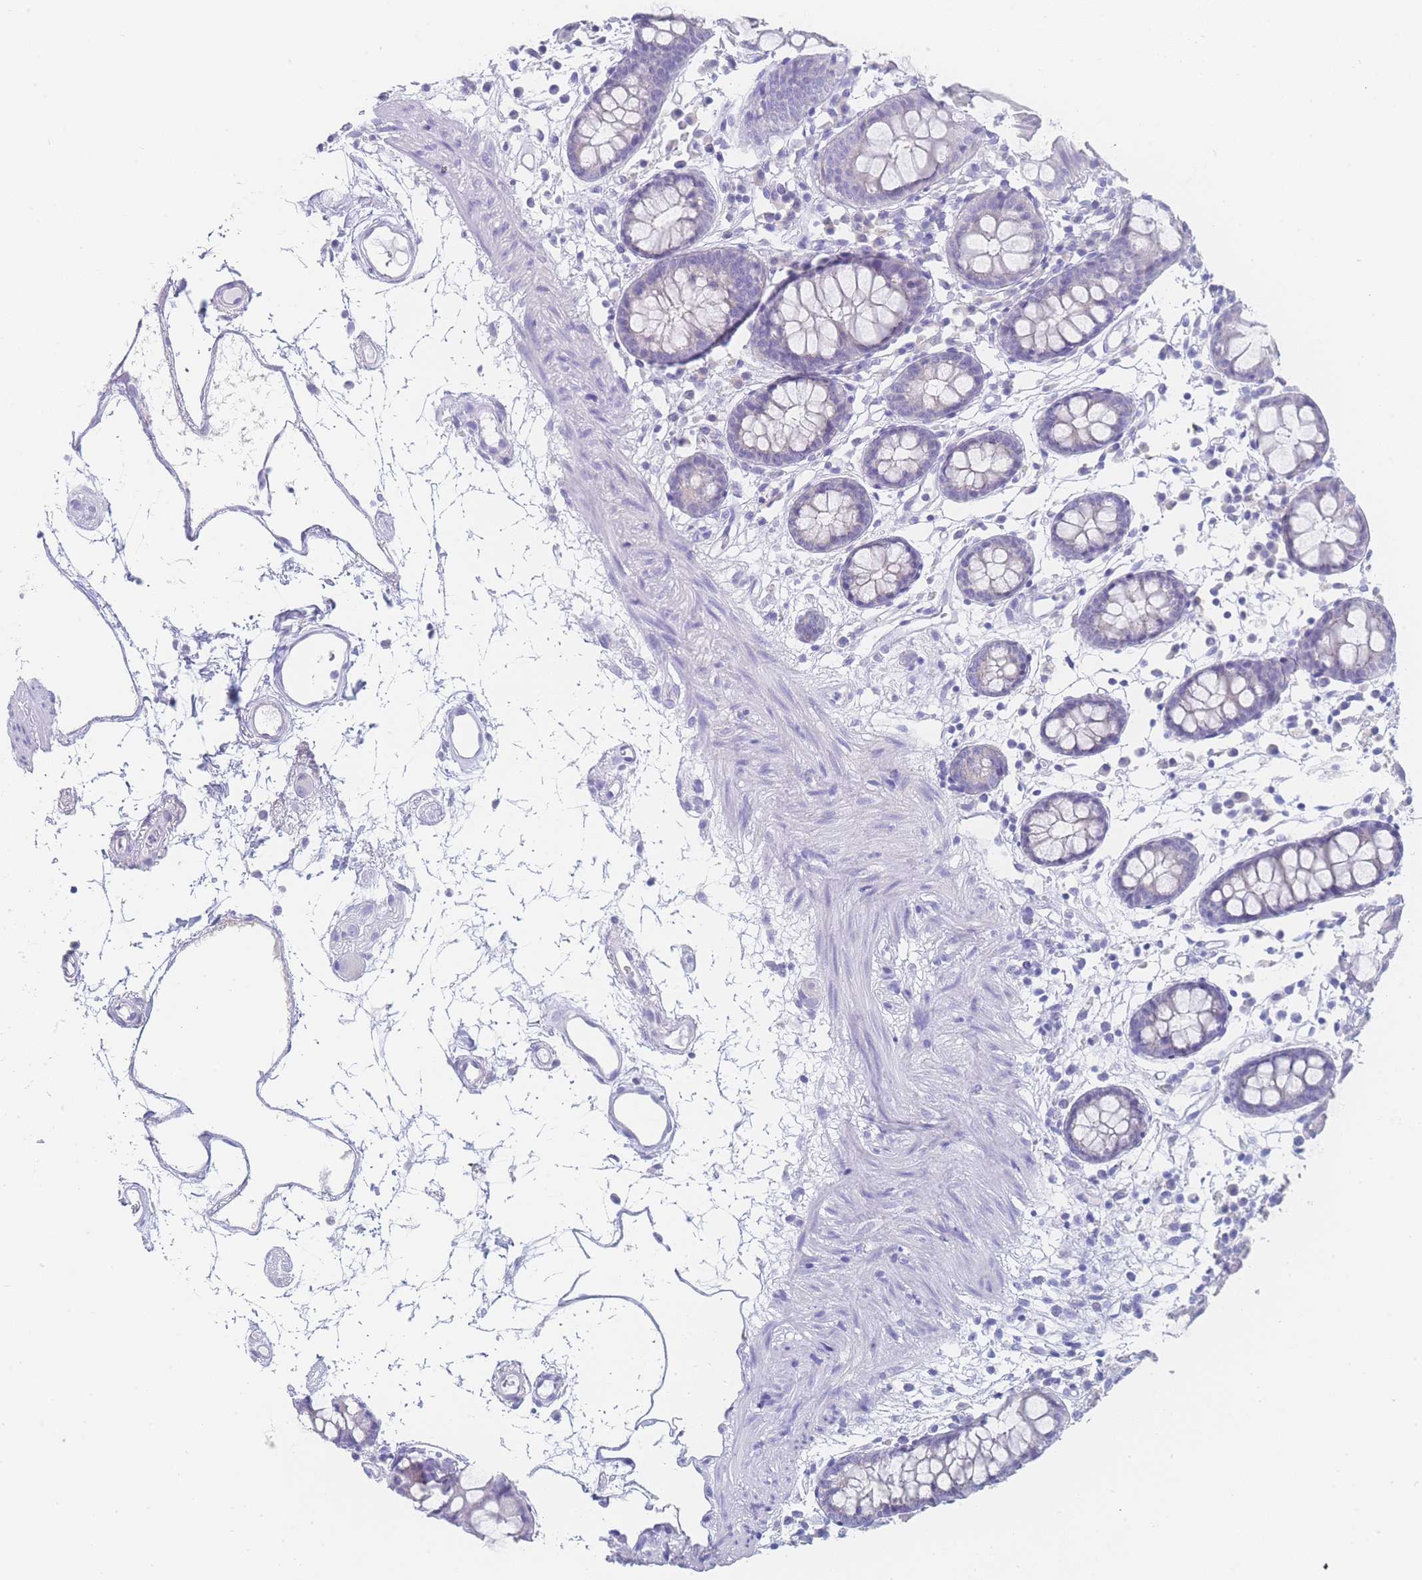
{"staining": {"intensity": "negative", "quantity": "none", "location": "none"}, "tissue": "colon", "cell_type": "Endothelial cells", "image_type": "normal", "snomed": [{"axis": "morphology", "description": "Normal tissue, NOS"}, {"axis": "topography", "description": "Colon"}], "caption": "This is an immunohistochemistry micrograph of normal human colon. There is no staining in endothelial cells.", "gene": "LZTFL1", "patient": {"sex": "female", "age": 84}}